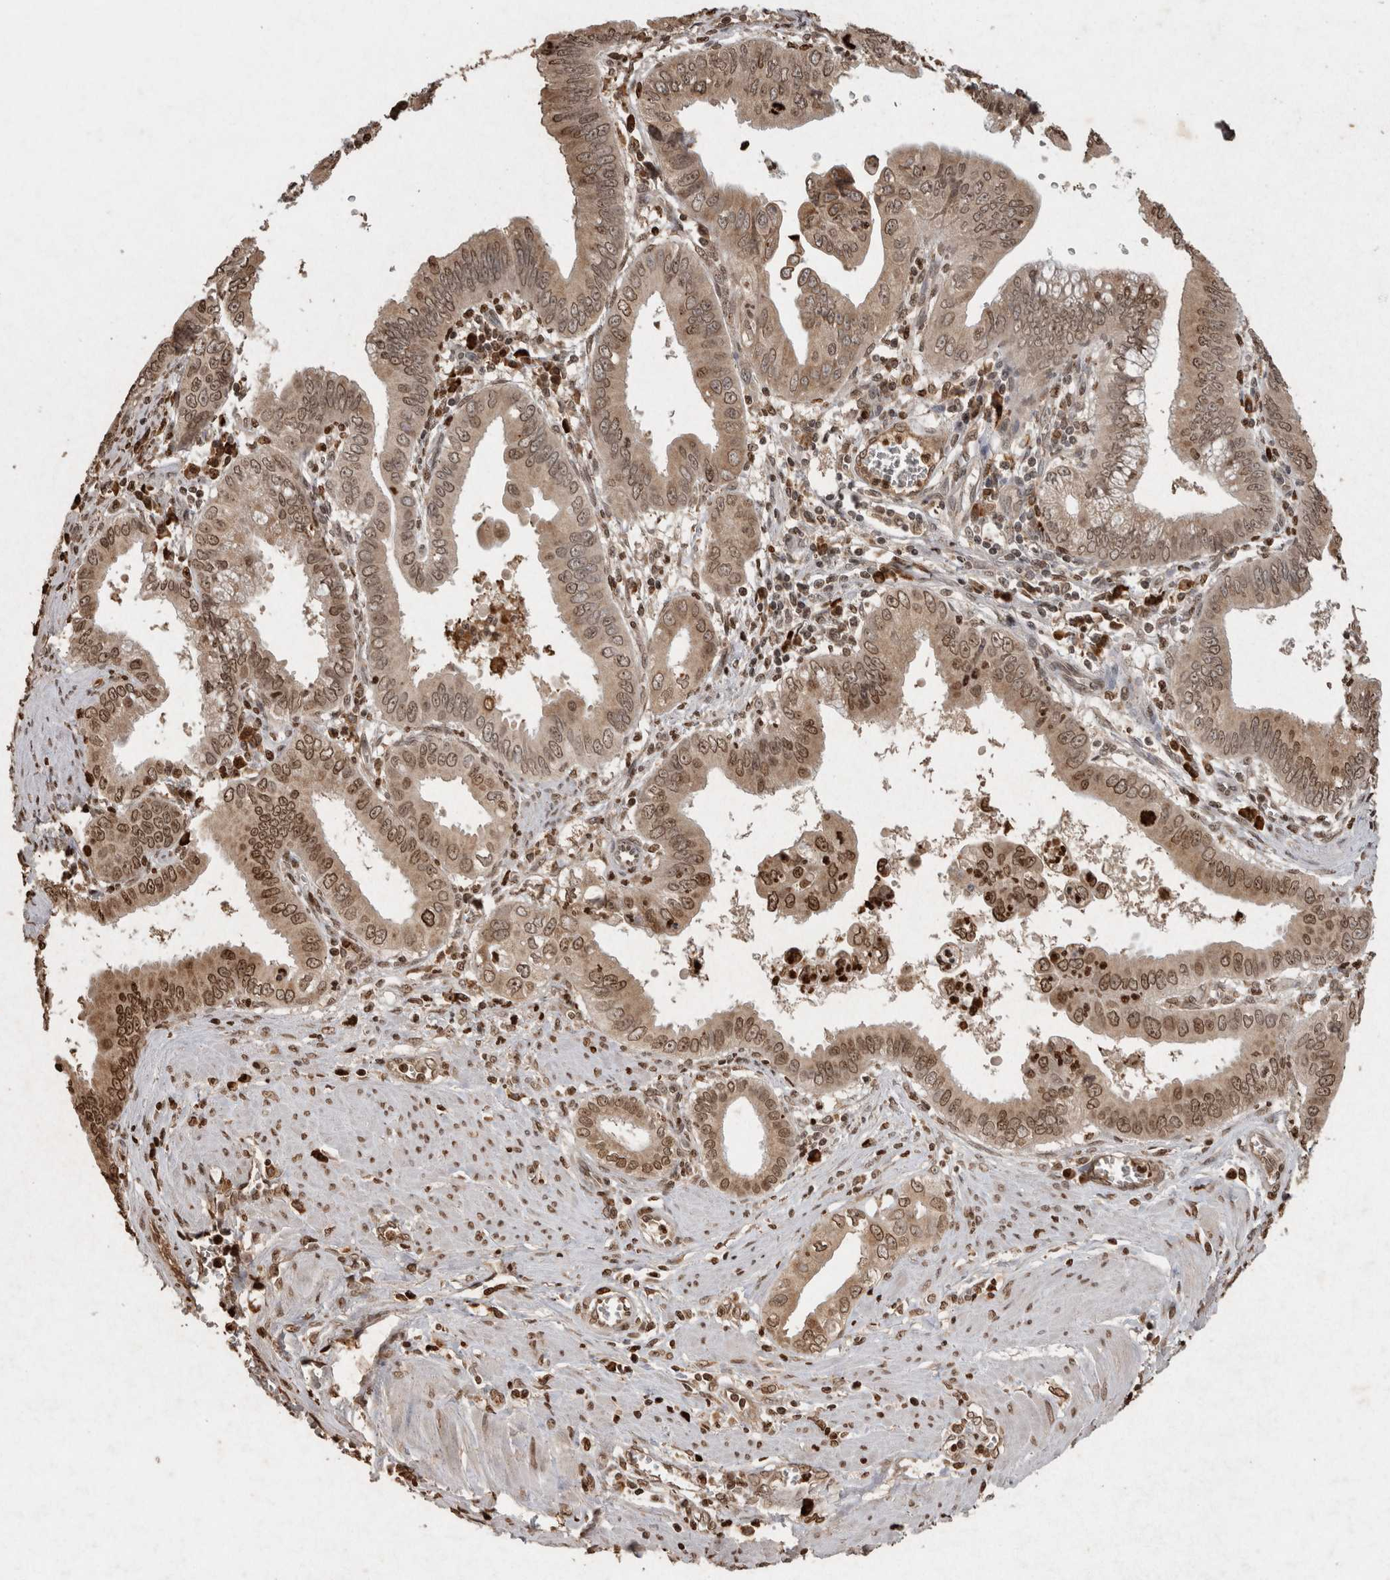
{"staining": {"intensity": "moderate", "quantity": ">75%", "location": "cytoplasmic/membranous,nuclear"}, "tissue": "pancreatic cancer", "cell_type": "Tumor cells", "image_type": "cancer", "snomed": [{"axis": "morphology", "description": "Normal tissue, NOS"}, {"axis": "topography", "description": "Lymph node"}], "caption": "DAB immunohistochemical staining of pancreatic cancer shows moderate cytoplasmic/membranous and nuclear protein expression in about >75% of tumor cells. The staining was performed using DAB, with brown indicating positive protein expression. Nuclei are stained blue with hematoxylin.", "gene": "ADGRL3", "patient": {"sex": "male", "age": 50}}